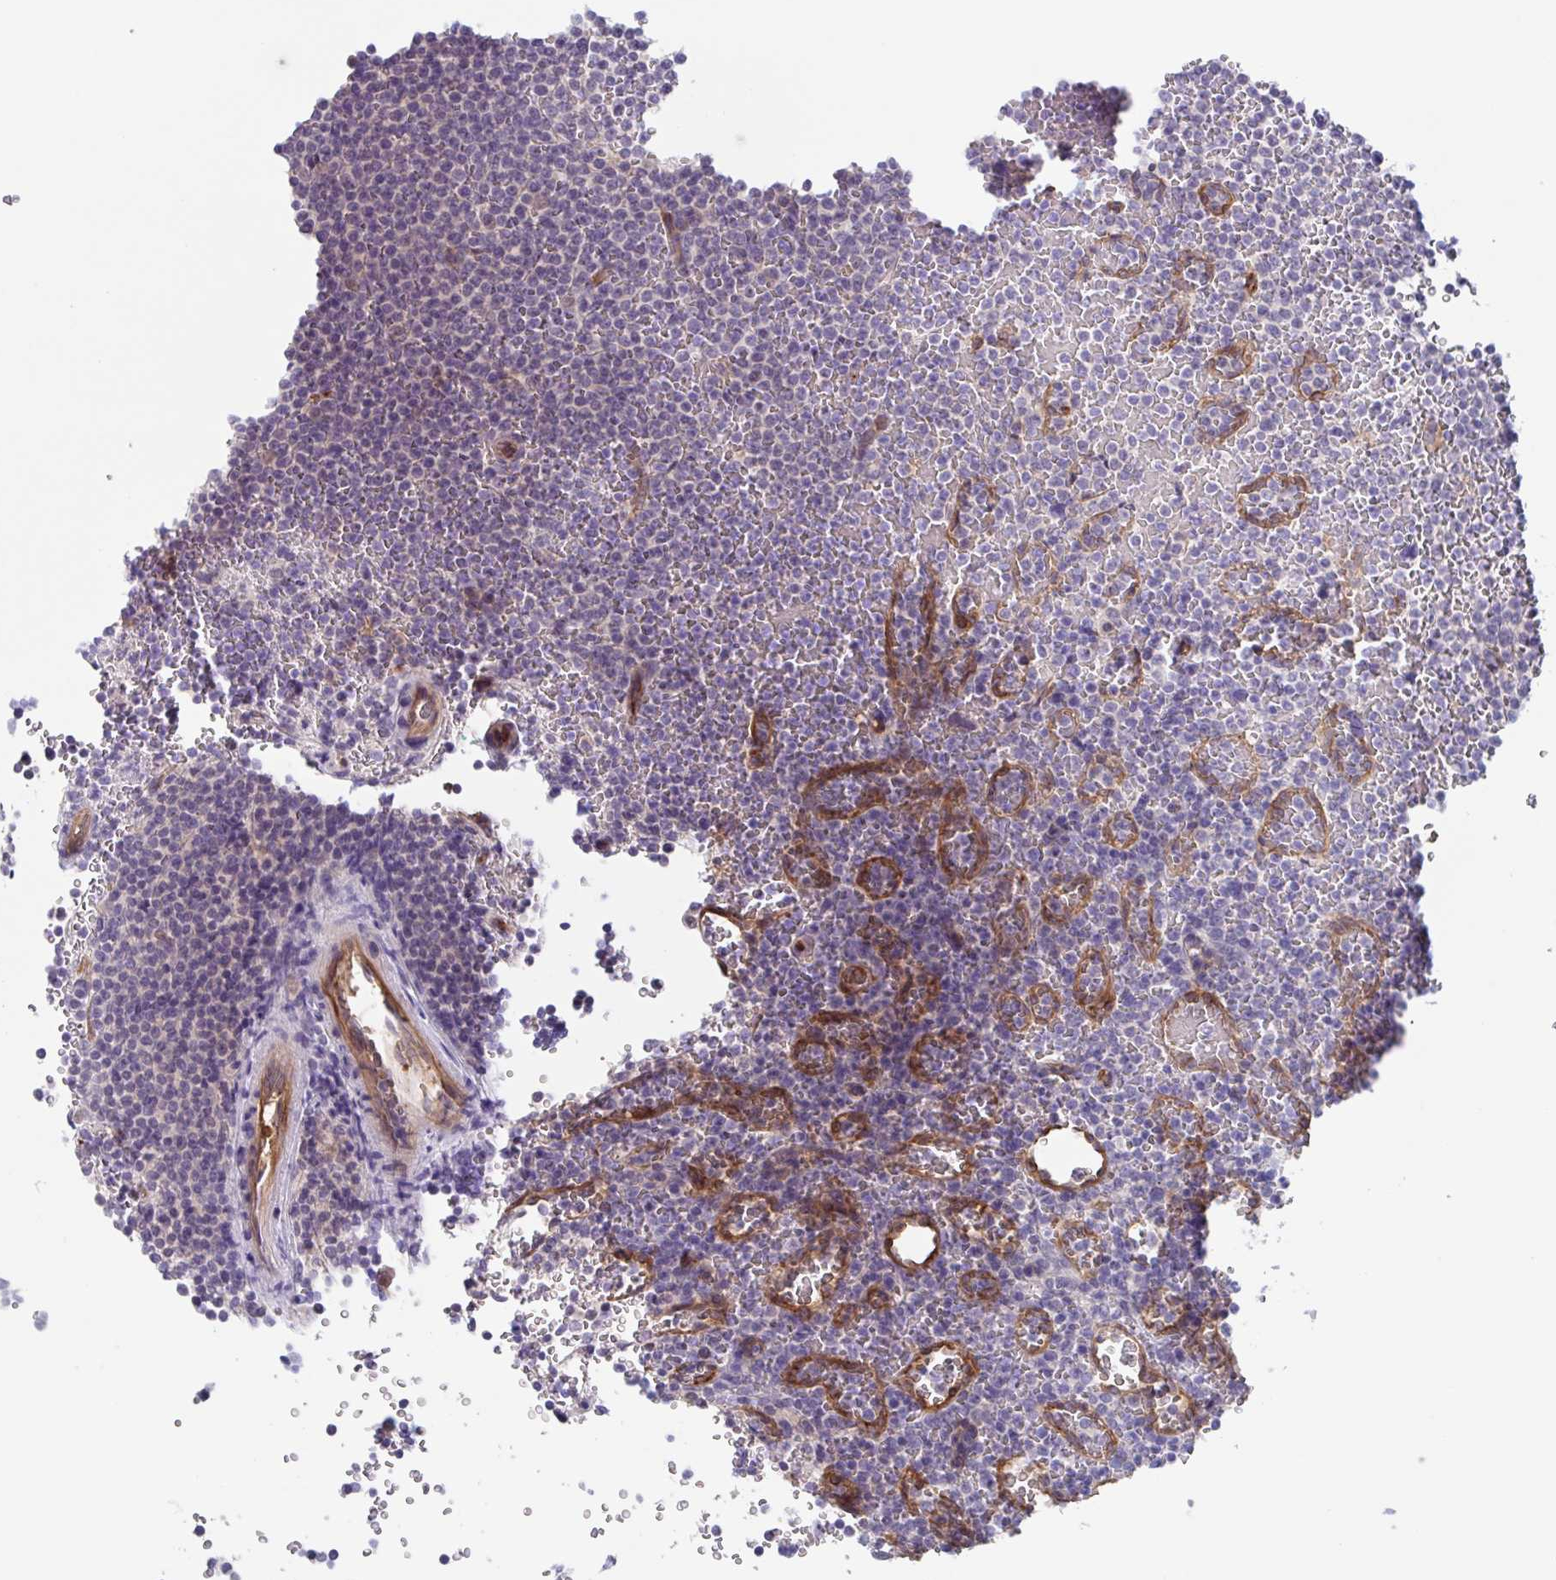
{"staining": {"intensity": "negative", "quantity": "none", "location": "none"}, "tissue": "lymphoma", "cell_type": "Tumor cells", "image_type": "cancer", "snomed": [{"axis": "morphology", "description": "Malignant lymphoma, non-Hodgkin's type, Low grade"}, {"axis": "topography", "description": "Spleen"}], "caption": "Tumor cells are negative for protein expression in human low-grade malignant lymphoma, non-Hodgkin's type. (Stains: DAB immunohistochemistry (IHC) with hematoxylin counter stain, Microscopy: brightfield microscopy at high magnification).", "gene": "EHD4", "patient": {"sex": "male", "age": 60}}